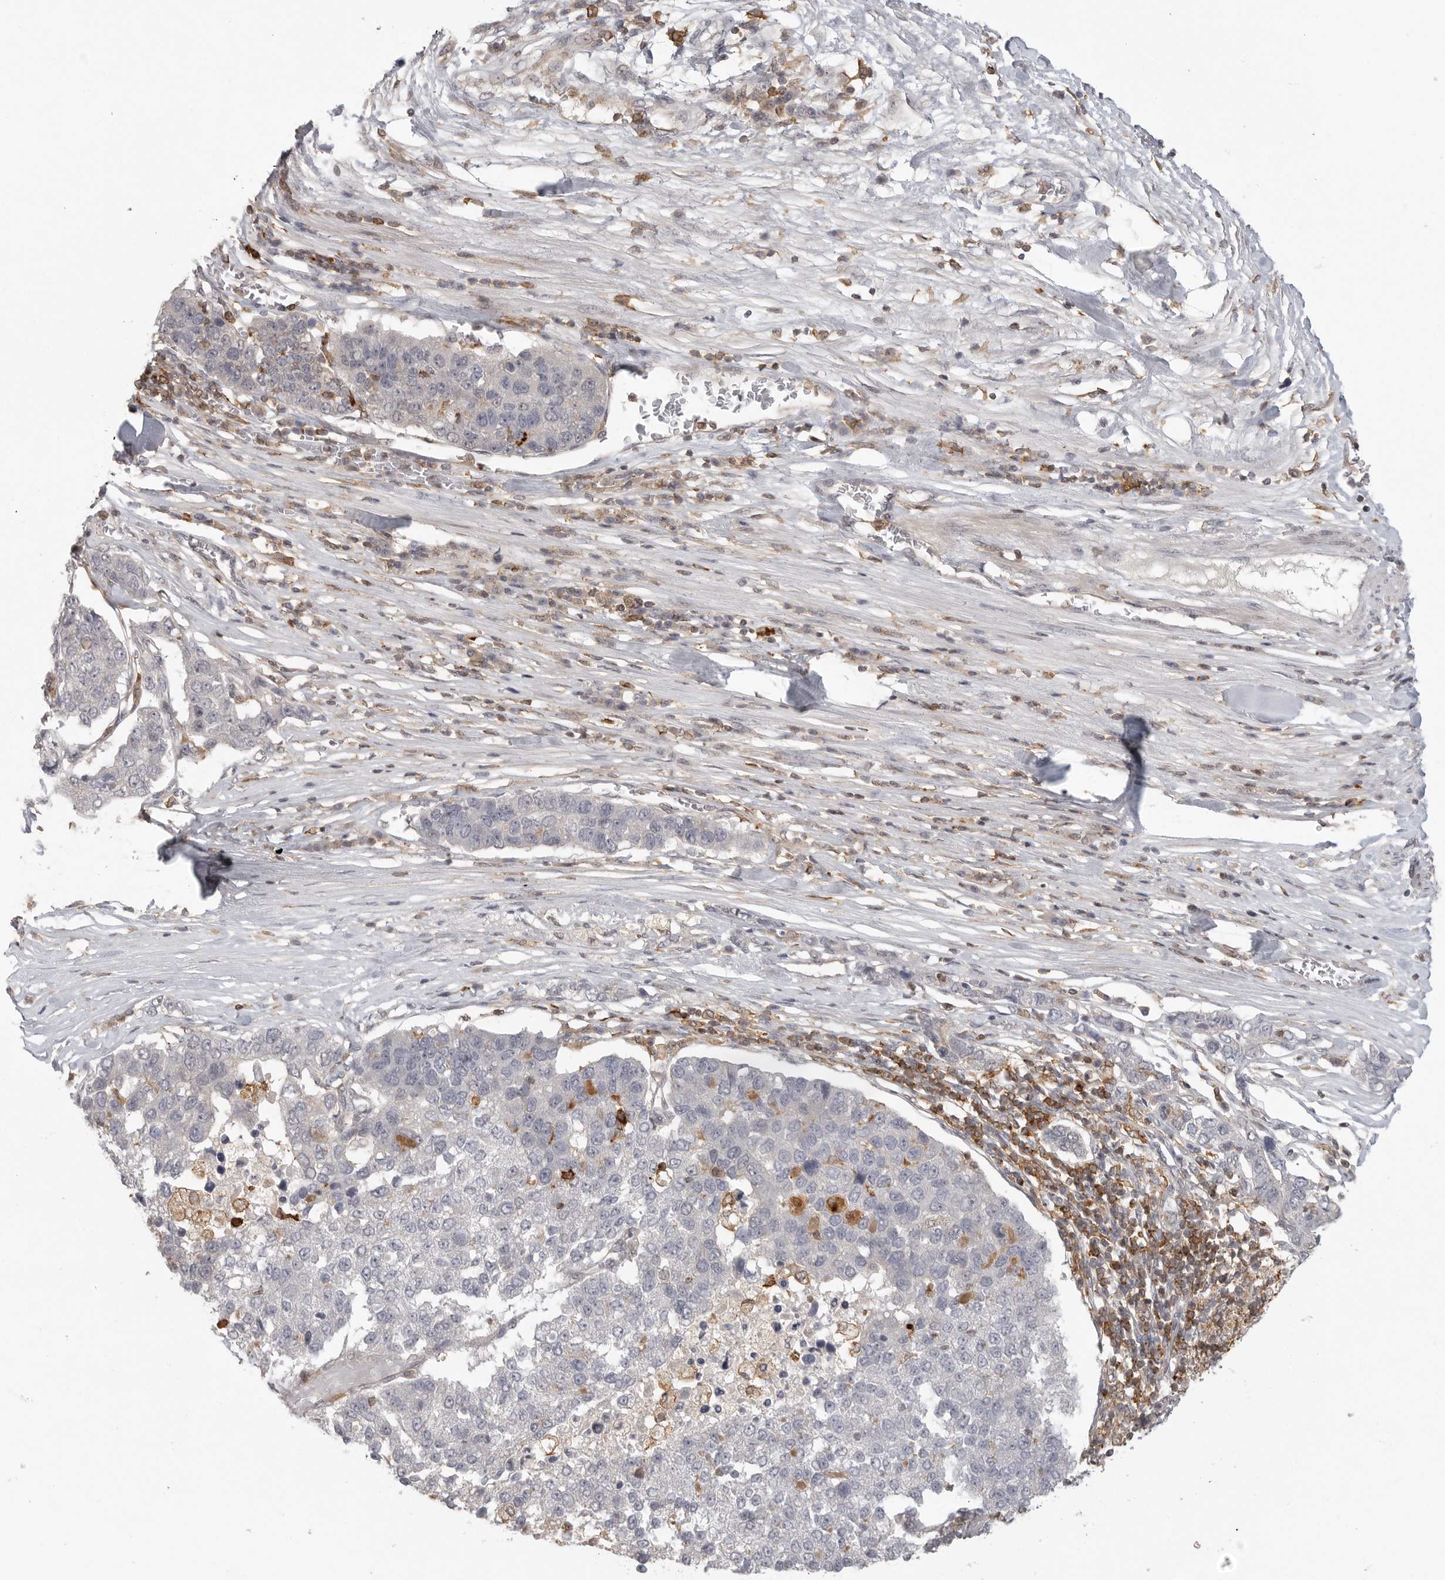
{"staining": {"intensity": "negative", "quantity": "none", "location": "none"}, "tissue": "pancreatic cancer", "cell_type": "Tumor cells", "image_type": "cancer", "snomed": [{"axis": "morphology", "description": "Adenocarcinoma, NOS"}, {"axis": "topography", "description": "Pancreas"}], "caption": "Adenocarcinoma (pancreatic) was stained to show a protein in brown. There is no significant expression in tumor cells.", "gene": "DBNL", "patient": {"sex": "female", "age": 61}}